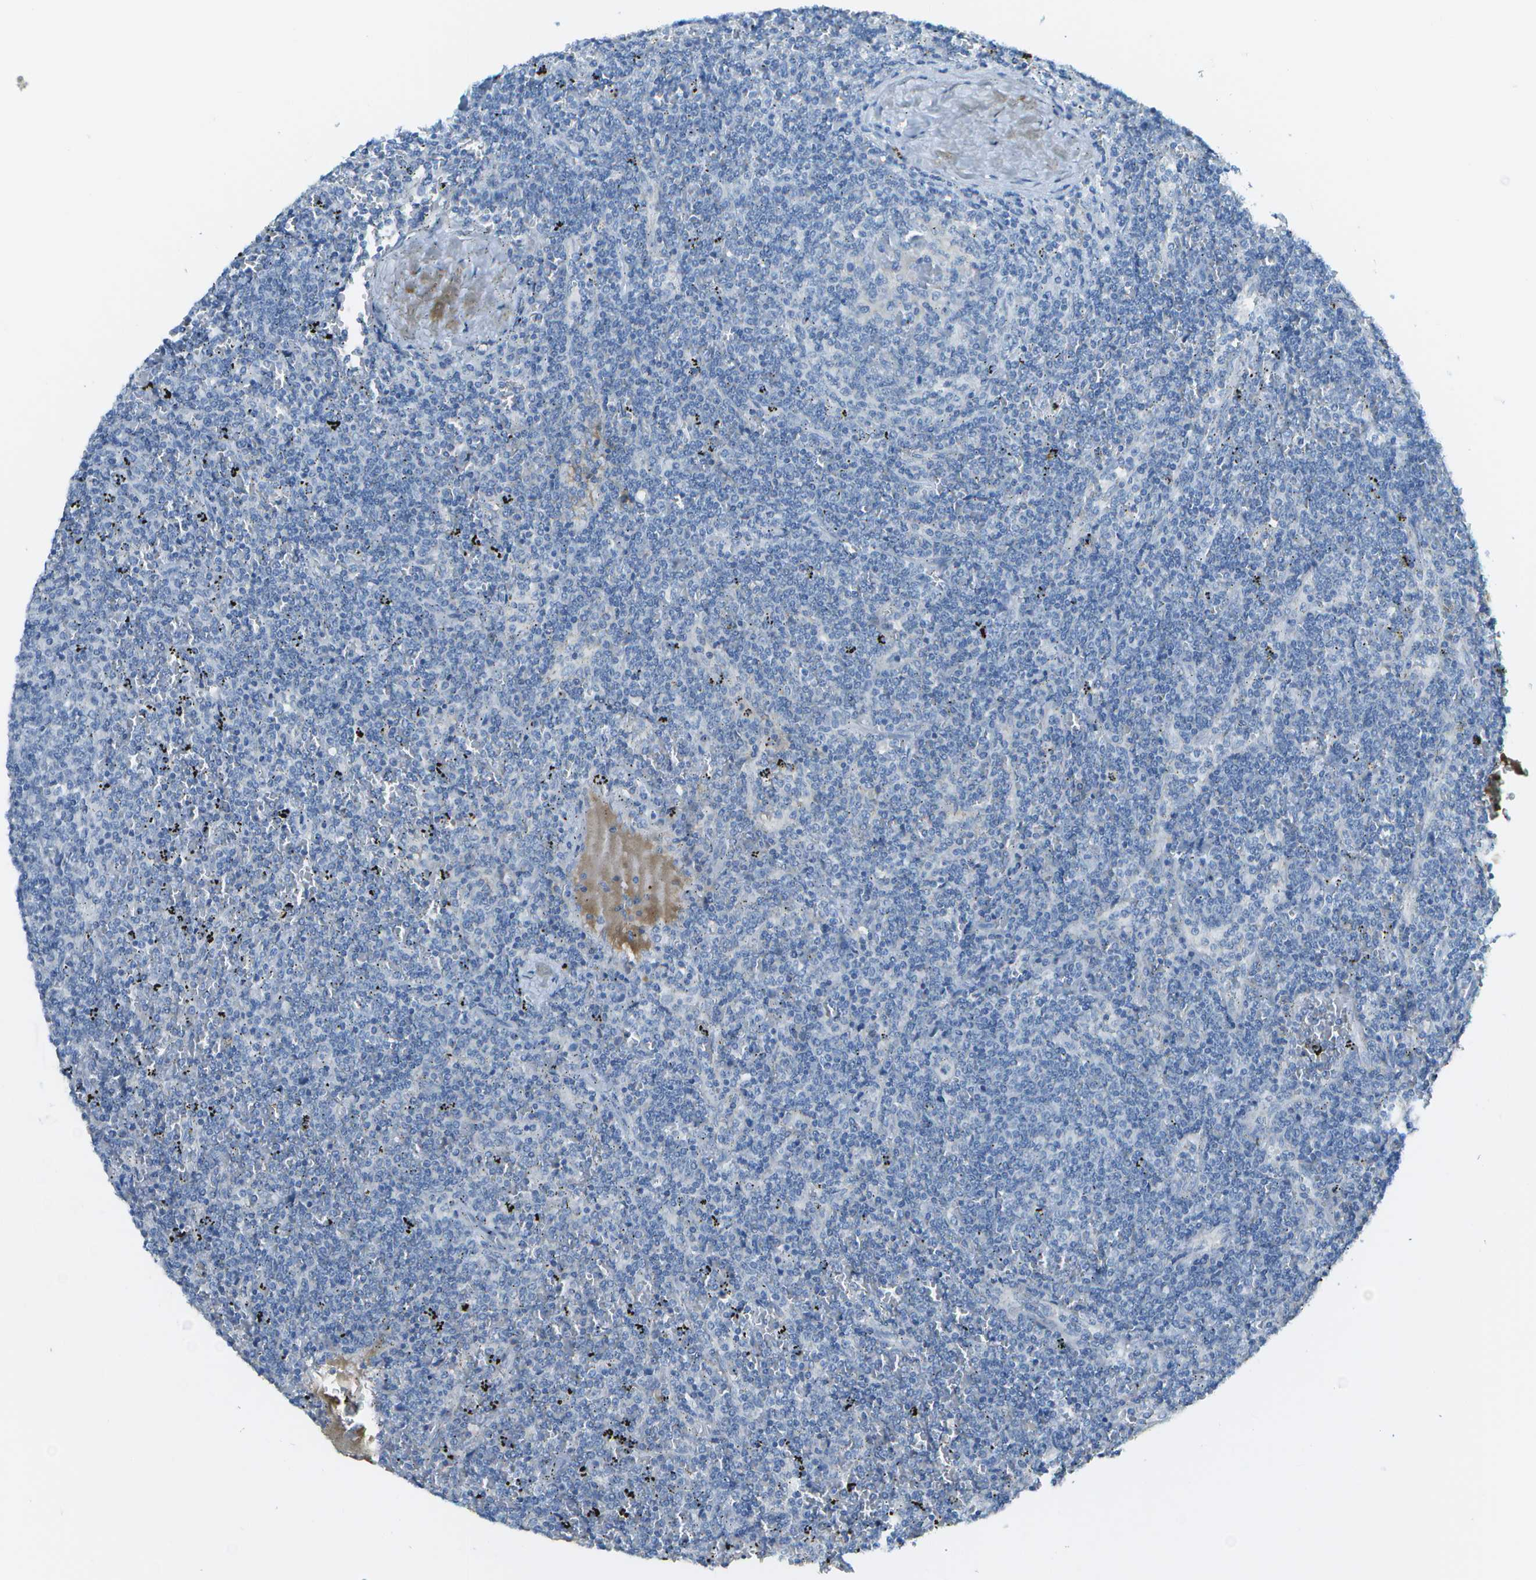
{"staining": {"intensity": "negative", "quantity": "none", "location": "none"}, "tissue": "lymphoma", "cell_type": "Tumor cells", "image_type": "cancer", "snomed": [{"axis": "morphology", "description": "Malignant lymphoma, non-Hodgkin's type, Low grade"}, {"axis": "topography", "description": "Spleen"}], "caption": "Tumor cells show no significant expression in malignant lymphoma, non-Hodgkin's type (low-grade).", "gene": "C1S", "patient": {"sex": "female", "age": 50}}